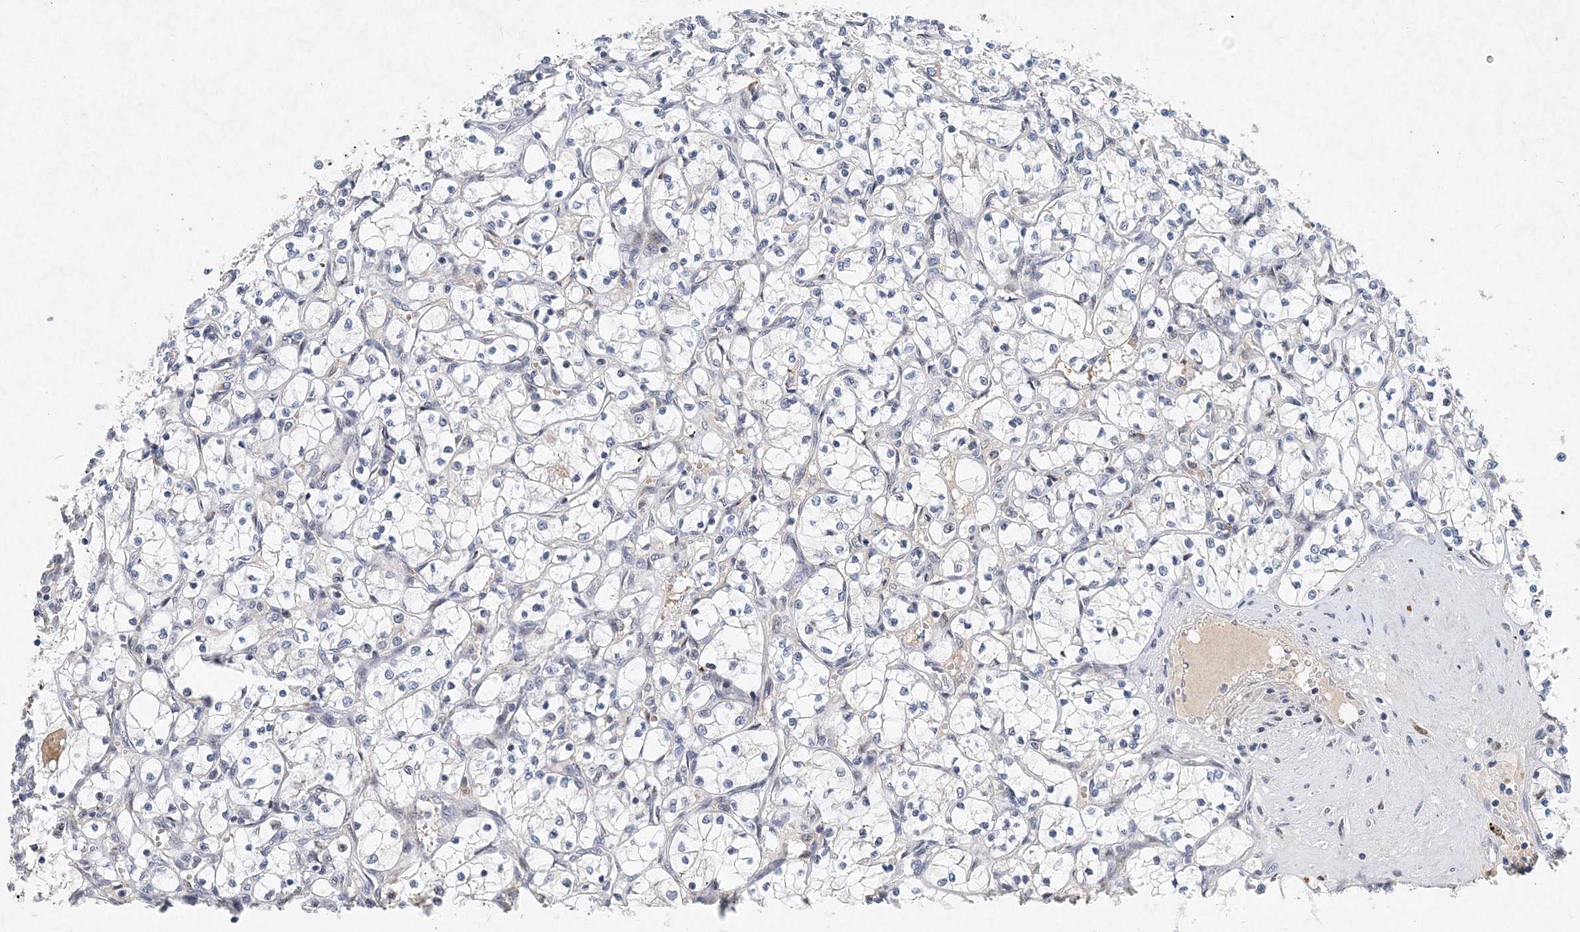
{"staining": {"intensity": "negative", "quantity": "none", "location": "none"}, "tissue": "renal cancer", "cell_type": "Tumor cells", "image_type": "cancer", "snomed": [{"axis": "morphology", "description": "Adenocarcinoma, NOS"}, {"axis": "topography", "description": "Kidney"}], "caption": "High magnification brightfield microscopy of renal adenocarcinoma stained with DAB (brown) and counterstained with hematoxylin (blue): tumor cells show no significant expression. Brightfield microscopy of IHC stained with DAB (3,3'-diaminobenzidine) (brown) and hematoxylin (blue), captured at high magnification.", "gene": "KPNA4", "patient": {"sex": "female", "age": 69}}